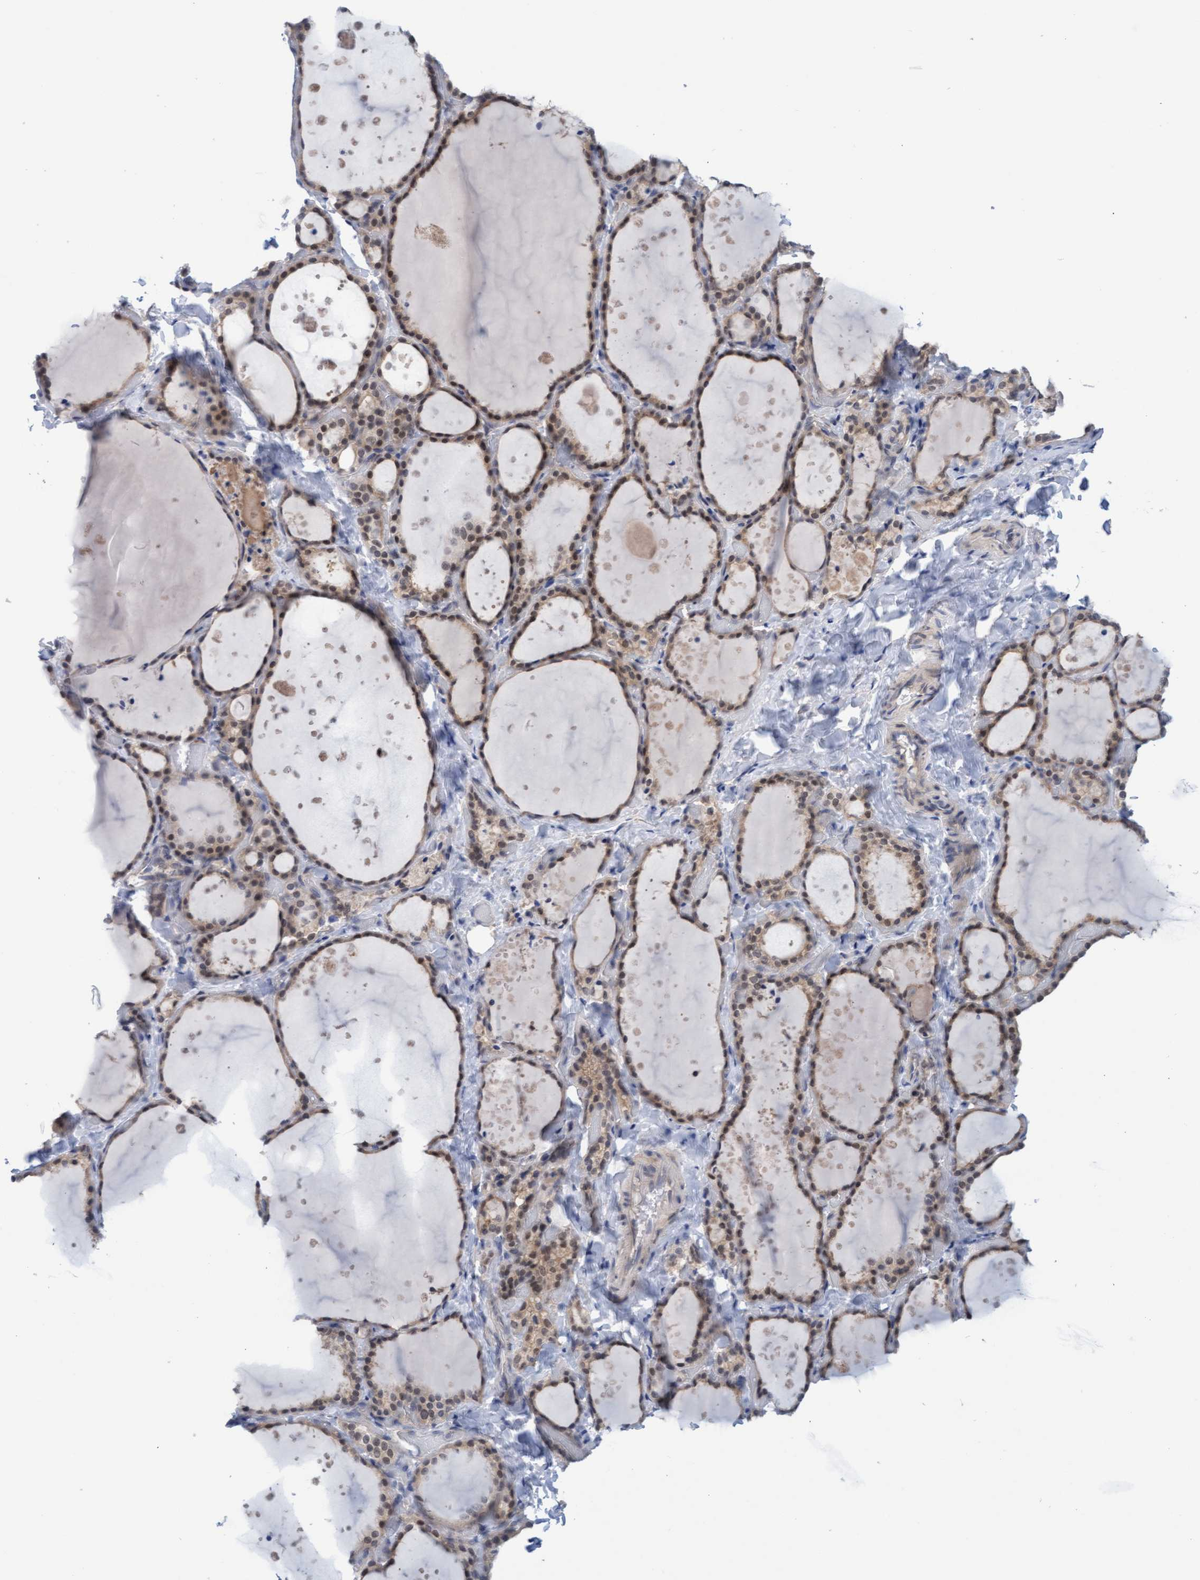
{"staining": {"intensity": "moderate", "quantity": ">75%", "location": "cytoplasmic/membranous,nuclear"}, "tissue": "thyroid gland", "cell_type": "Glandular cells", "image_type": "normal", "snomed": [{"axis": "morphology", "description": "Normal tissue, NOS"}, {"axis": "topography", "description": "Thyroid gland"}], "caption": "Immunohistochemistry image of benign thyroid gland: thyroid gland stained using immunohistochemistry demonstrates medium levels of moderate protein expression localized specifically in the cytoplasmic/membranous,nuclear of glandular cells, appearing as a cytoplasmic/membranous,nuclear brown color.", "gene": "AMZ2", "patient": {"sex": "female", "age": 44}}